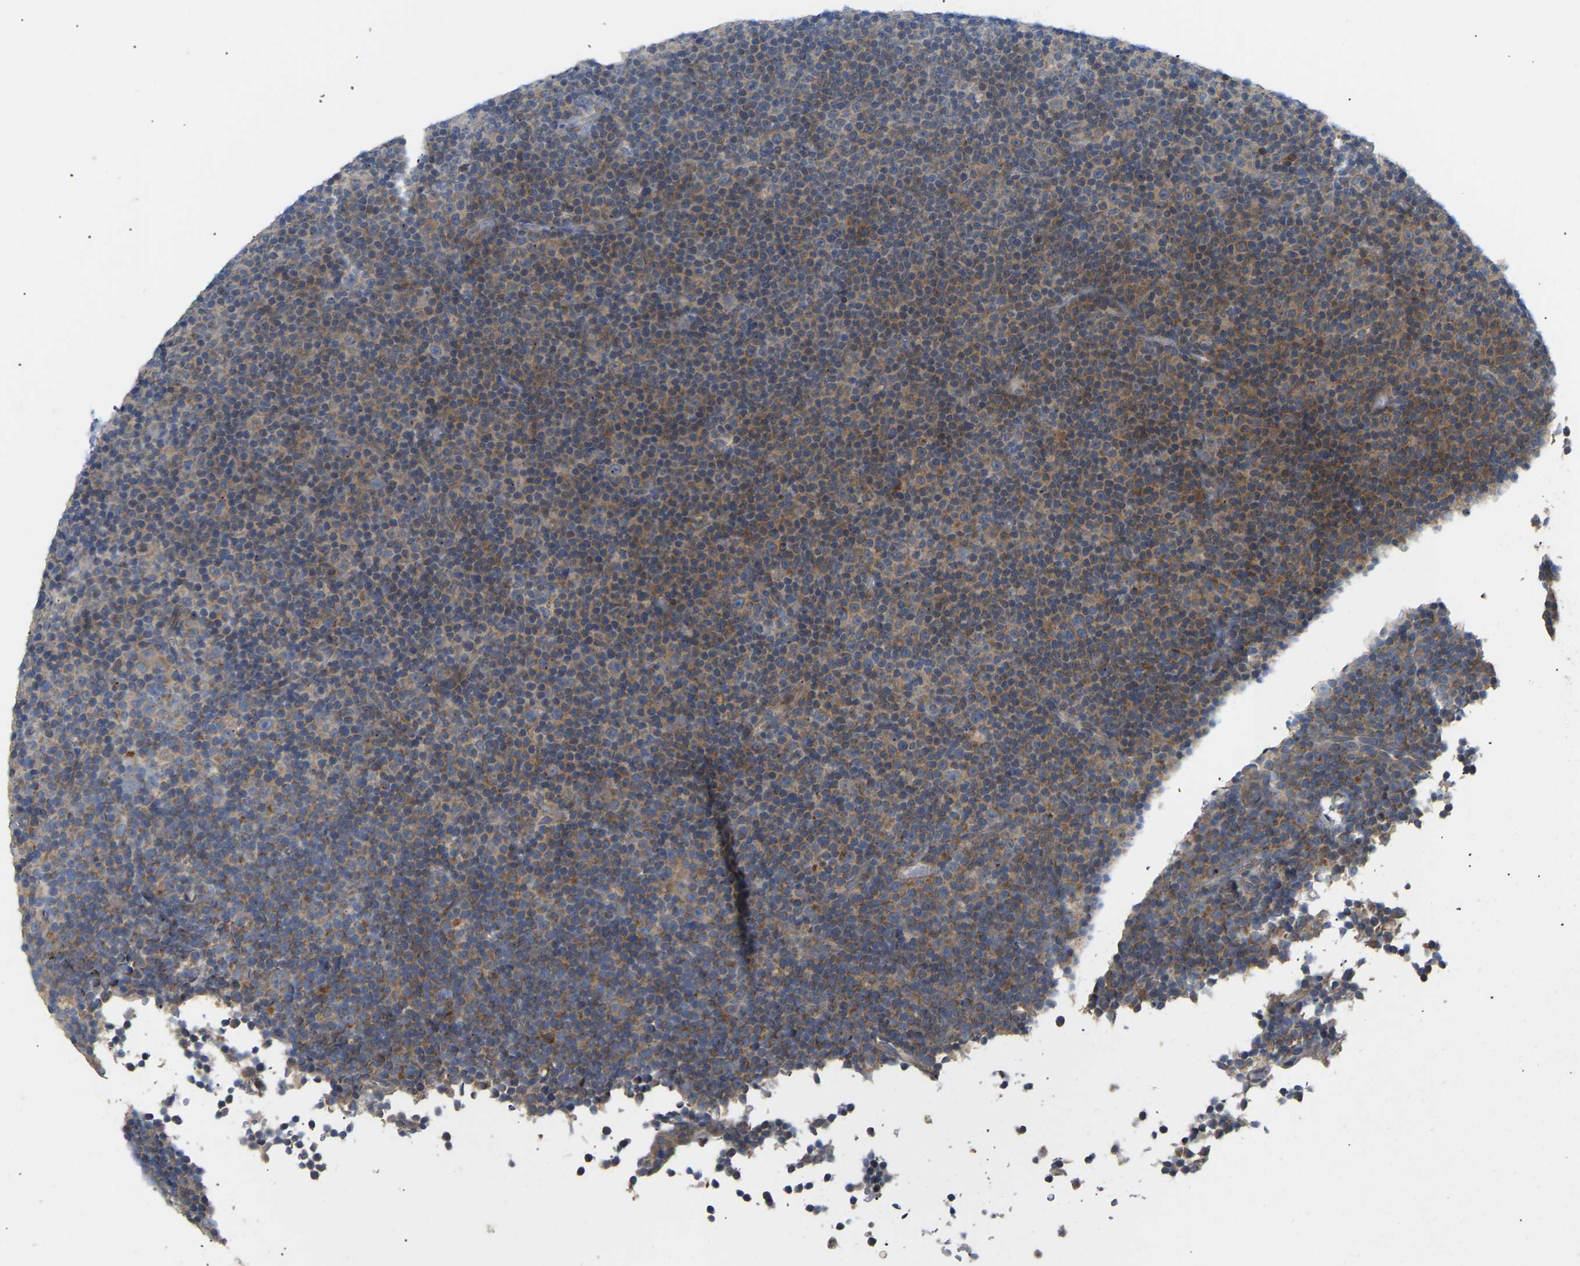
{"staining": {"intensity": "moderate", "quantity": "25%-75%", "location": "cytoplasmic/membranous"}, "tissue": "lymphoma", "cell_type": "Tumor cells", "image_type": "cancer", "snomed": [{"axis": "morphology", "description": "Malignant lymphoma, non-Hodgkin's type, Low grade"}, {"axis": "topography", "description": "Lymph node"}], "caption": "DAB immunohistochemical staining of human low-grade malignant lymphoma, non-Hodgkin's type shows moderate cytoplasmic/membranous protein staining in approximately 25%-75% of tumor cells.", "gene": "HACD2", "patient": {"sex": "female", "age": 67}}